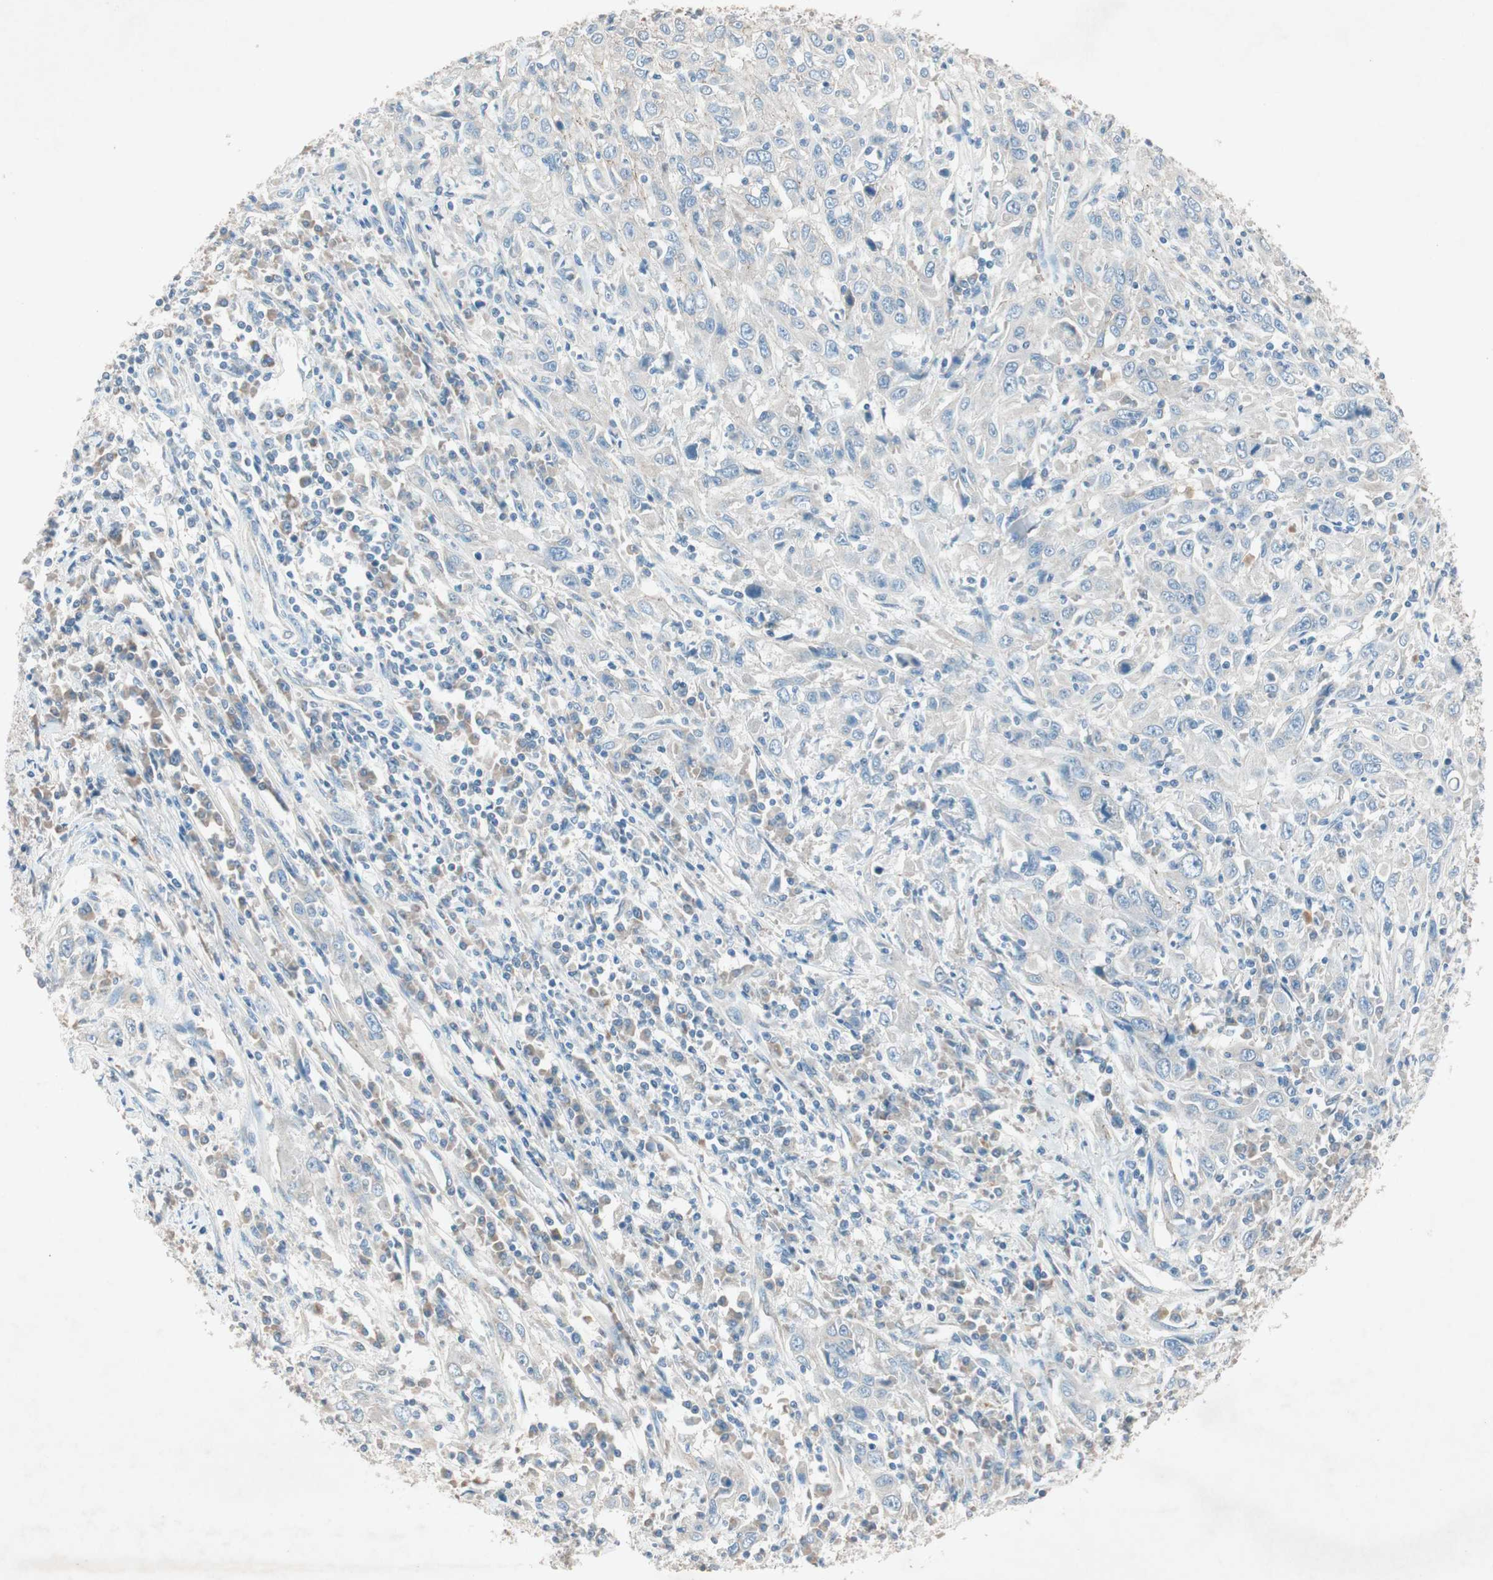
{"staining": {"intensity": "negative", "quantity": "none", "location": "none"}, "tissue": "cervical cancer", "cell_type": "Tumor cells", "image_type": "cancer", "snomed": [{"axis": "morphology", "description": "Squamous cell carcinoma, NOS"}, {"axis": "topography", "description": "Cervix"}], "caption": "IHC image of human cervical cancer (squamous cell carcinoma) stained for a protein (brown), which displays no expression in tumor cells.", "gene": "NKAIN1", "patient": {"sex": "female", "age": 46}}